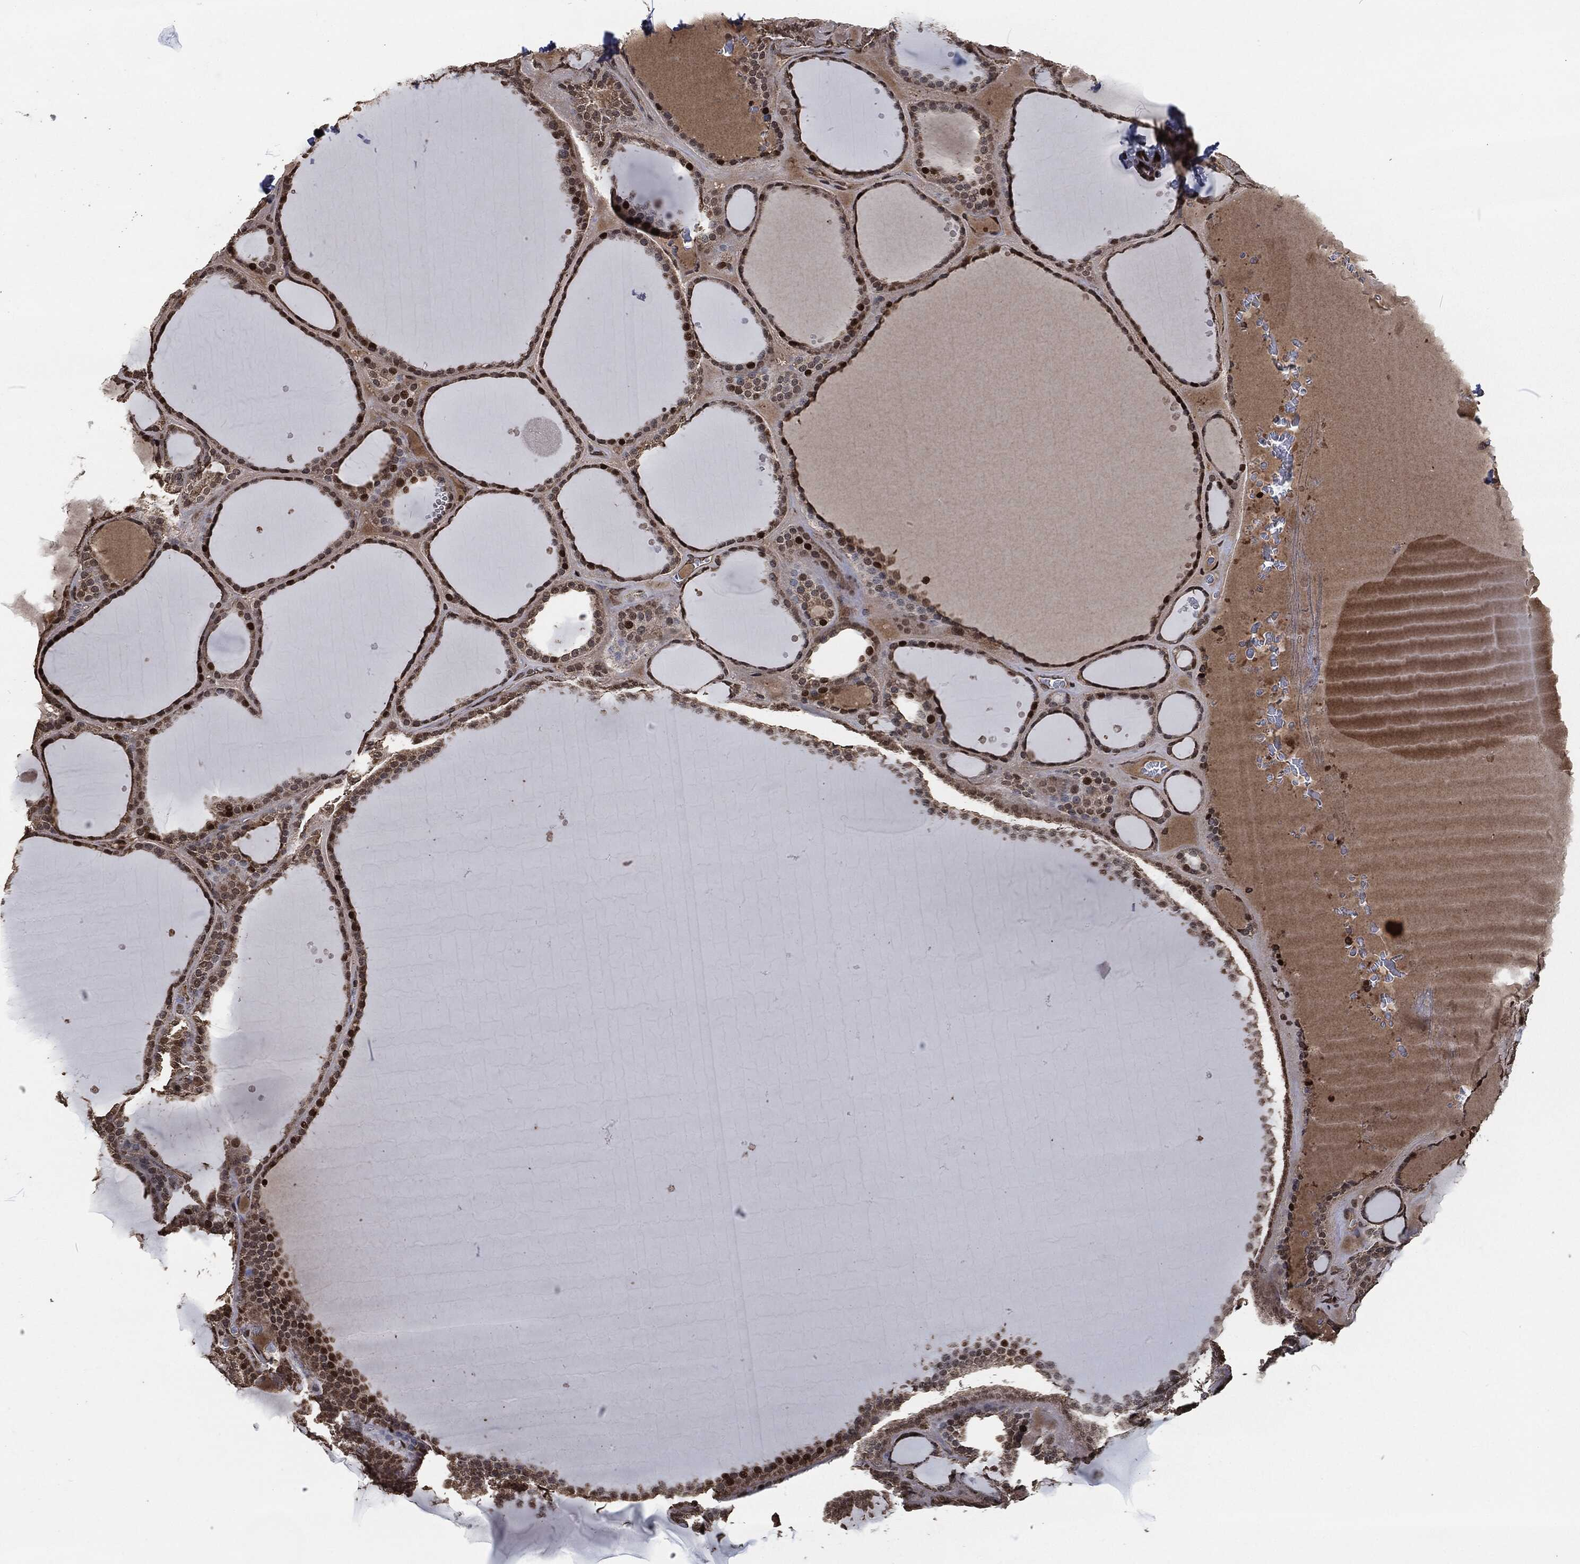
{"staining": {"intensity": "strong", "quantity": "<25%", "location": "nuclear"}, "tissue": "thyroid gland", "cell_type": "Glandular cells", "image_type": "normal", "snomed": [{"axis": "morphology", "description": "Normal tissue, NOS"}, {"axis": "topography", "description": "Thyroid gland"}], "caption": "Human thyroid gland stained with a brown dye shows strong nuclear positive staining in about <25% of glandular cells.", "gene": "SNAI1", "patient": {"sex": "male", "age": 63}}